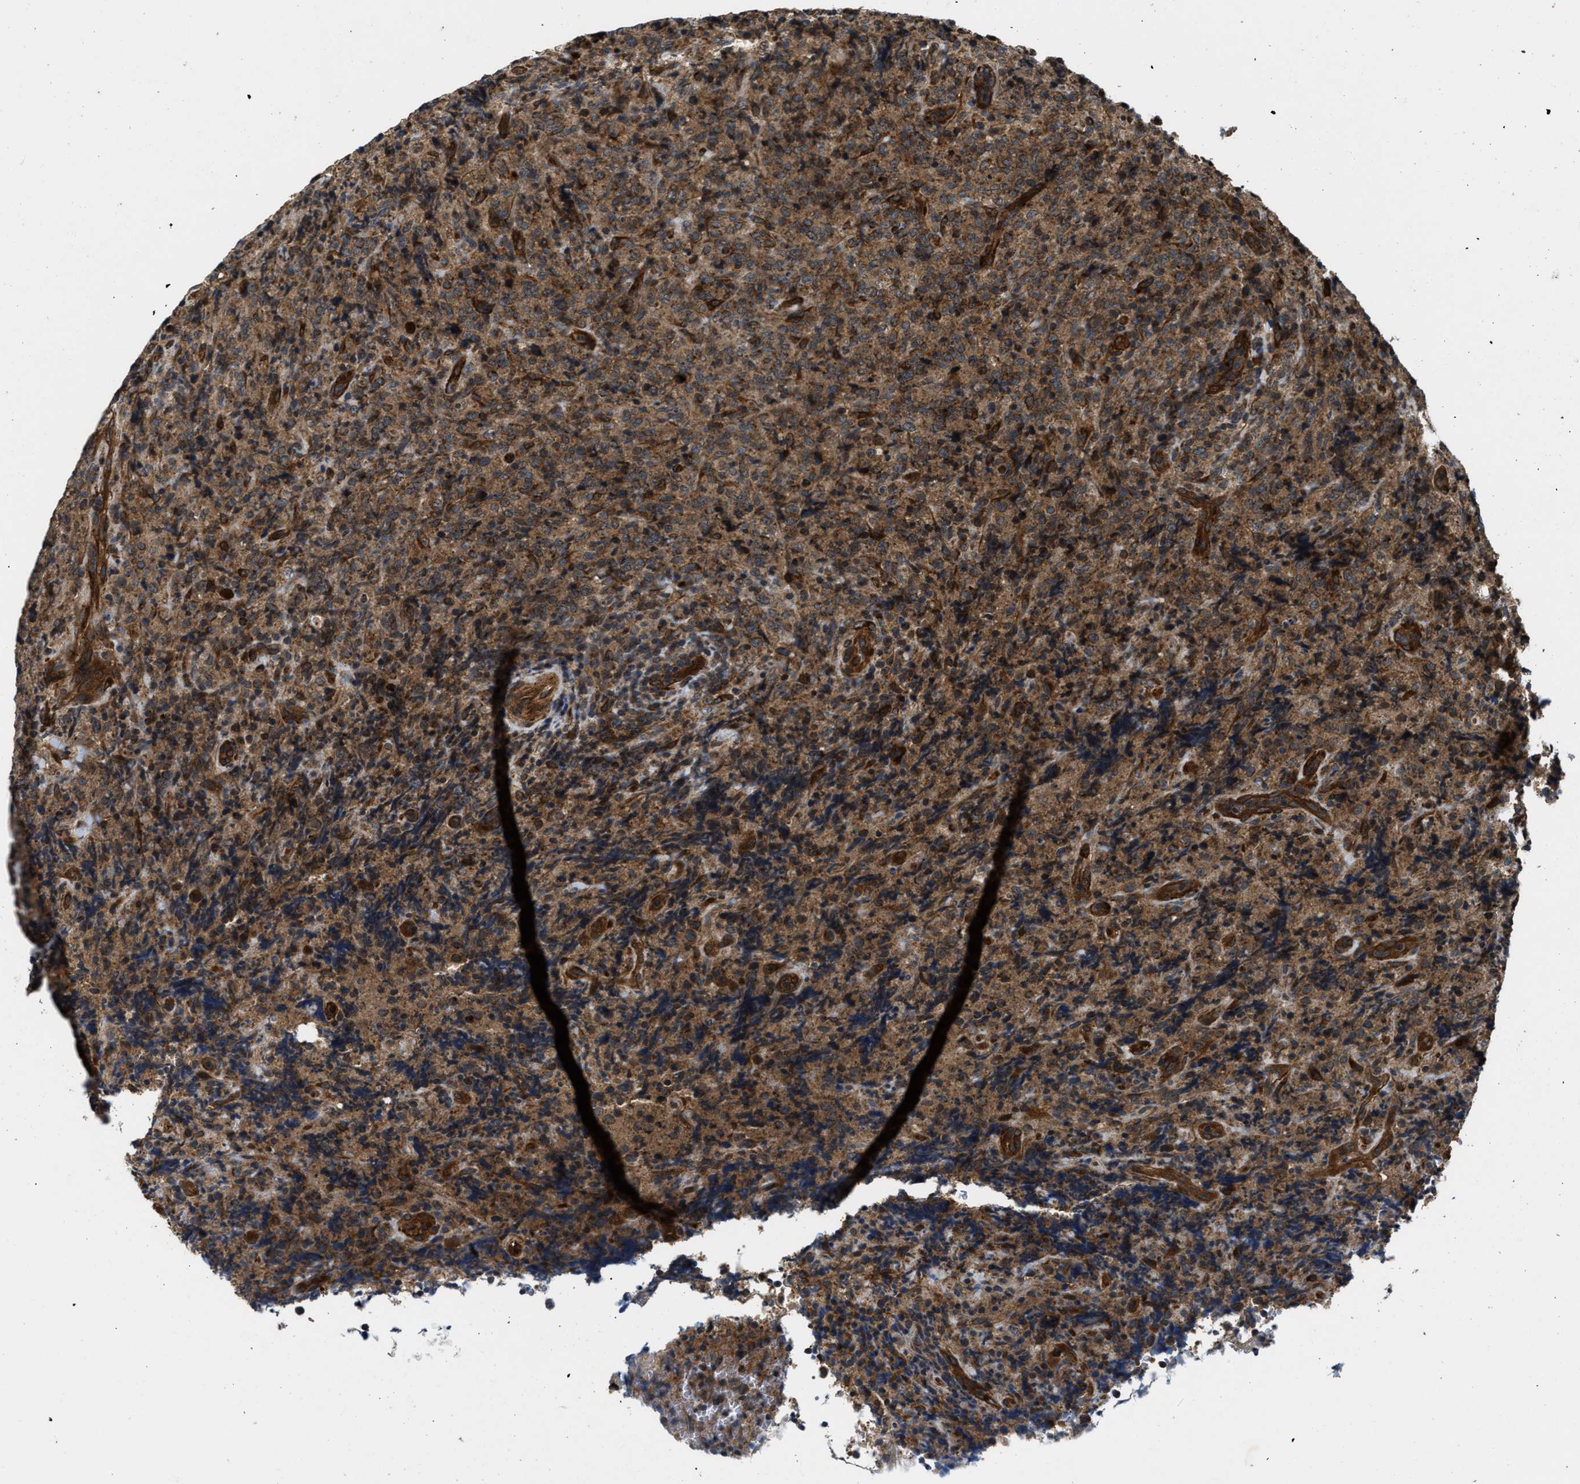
{"staining": {"intensity": "moderate", "quantity": ">75%", "location": "cytoplasmic/membranous"}, "tissue": "lymphoma", "cell_type": "Tumor cells", "image_type": "cancer", "snomed": [{"axis": "morphology", "description": "Malignant lymphoma, non-Hodgkin's type, High grade"}, {"axis": "topography", "description": "Tonsil"}], "caption": "Immunohistochemistry staining of lymphoma, which demonstrates medium levels of moderate cytoplasmic/membranous staining in approximately >75% of tumor cells indicating moderate cytoplasmic/membranous protein positivity. The staining was performed using DAB (brown) for protein detection and nuclei were counterstained in hematoxylin (blue).", "gene": "PNPLA8", "patient": {"sex": "female", "age": 36}}